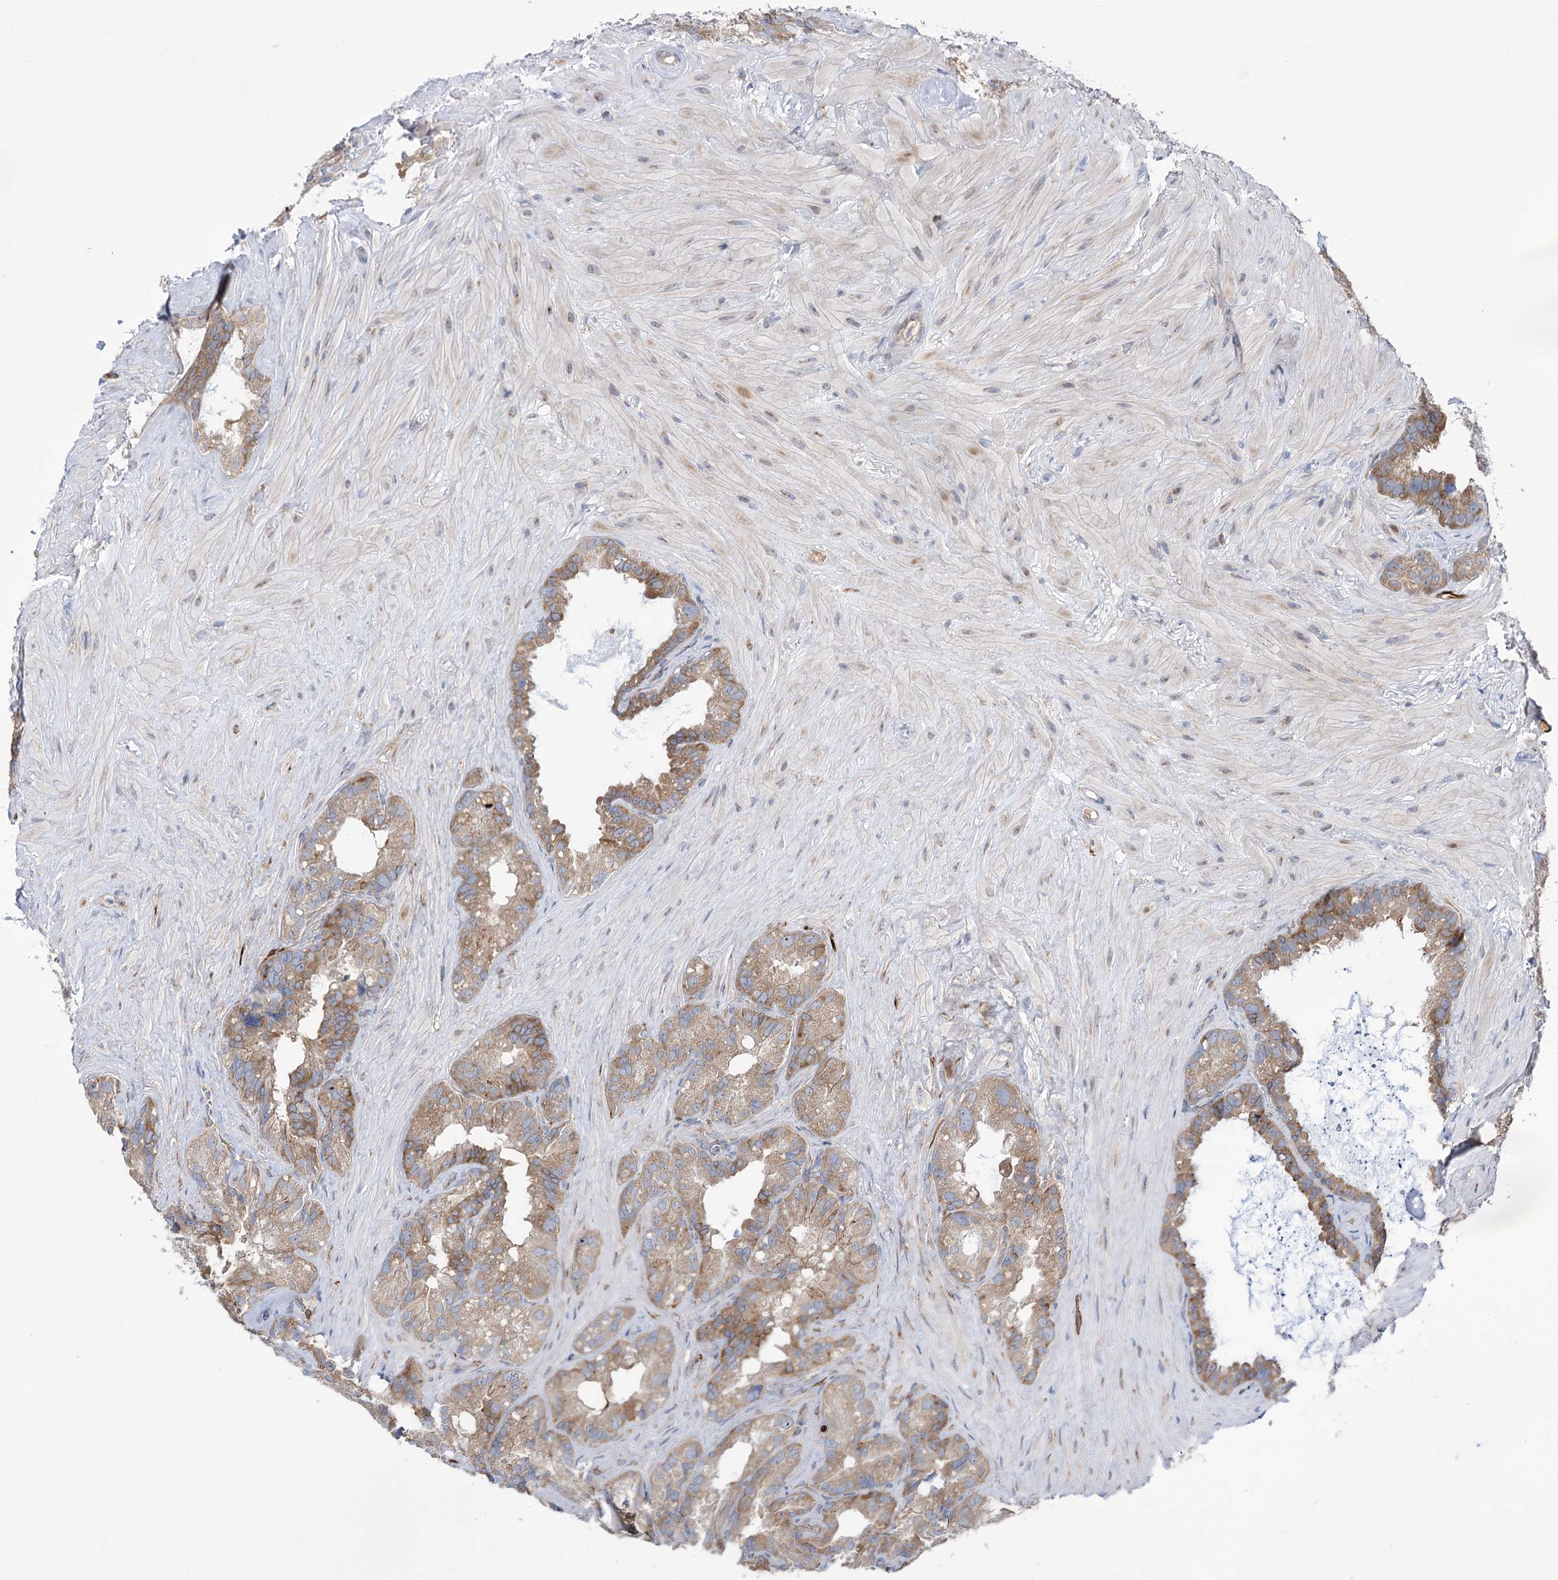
{"staining": {"intensity": "moderate", "quantity": ">75%", "location": "cytoplasmic/membranous"}, "tissue": "seminal vesicle", "cell_type": "Glandular cells", "image_type": "normal", "snomed": [{"axis": "morphology", "description": "Normal tissue, NOS"}, {"axis": "topography", "description": "Prostate"}, {"axis": "topography", "description": "Seminal veicle"}], "caption": "A brown stain highlights moderate cytoplasmic/membranous expression of a protein in glandular cells of benign seminal vesicle. The protein is shown in brown color, while the nuclei are stained blue.", "gene": "ZNF622", "patient": {"sex": "male", "age": 68}}